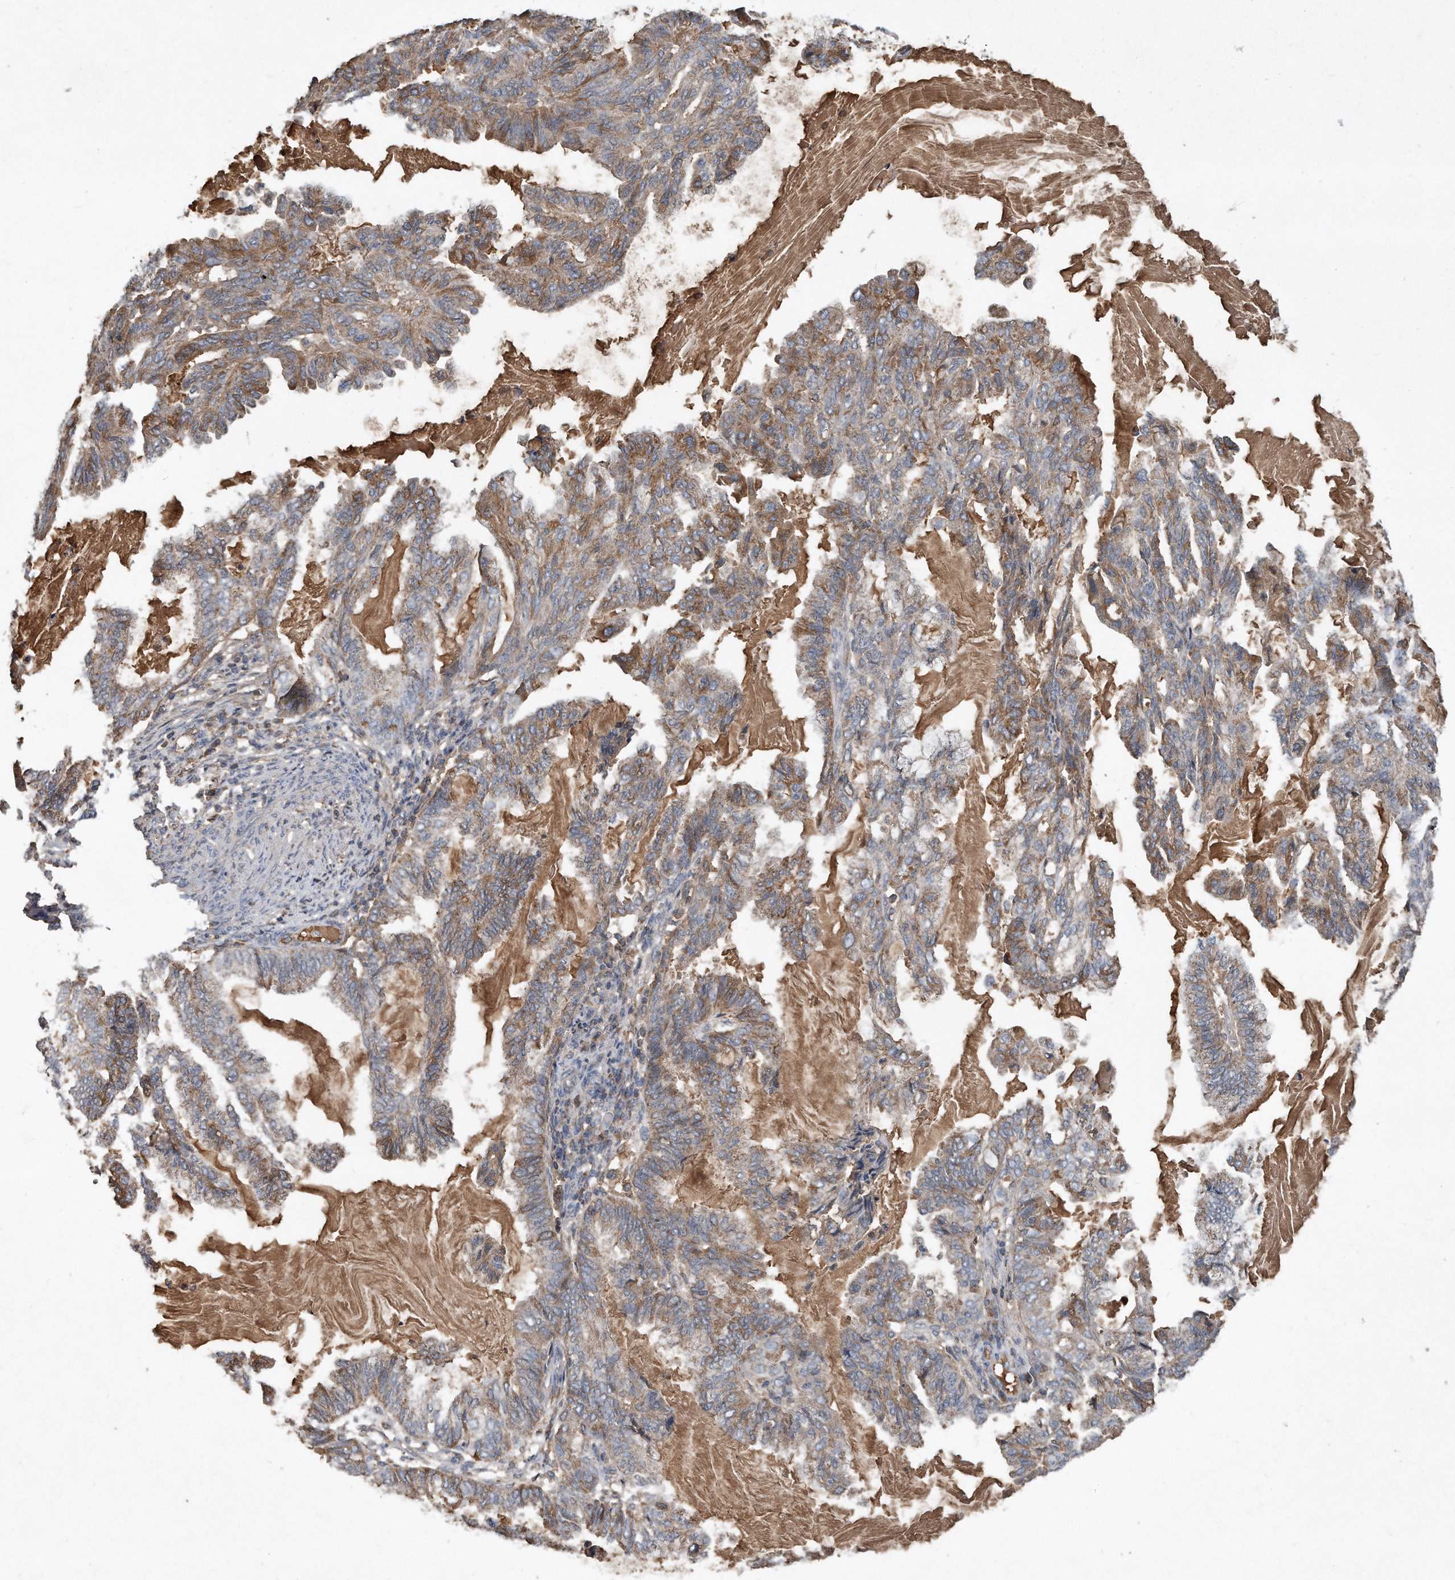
{"staining": {"intensity": "moderate", "quantity": "25%-75%", "location": "cytoplasmic/membranous"}, "tissue": "endometrial cancer", "cell_type": "Tumor cells", "image_type": "cancer", "snomed": [{"axis": "morphology", "description": "Adenocarcinoma, NOS"}, {"axis": "topography", "description": "Endometrium"}], "caption": "Immunohistochemistry (IHC) micrograph of human endometrial cancer stained for a protein (brown), which displays medium levels of moderate cytoplasmic/membranous positivity in about 25%-75% of tumor cells.", "gene": "SDHA", "patient": {"sex": "female", "age": 86}}